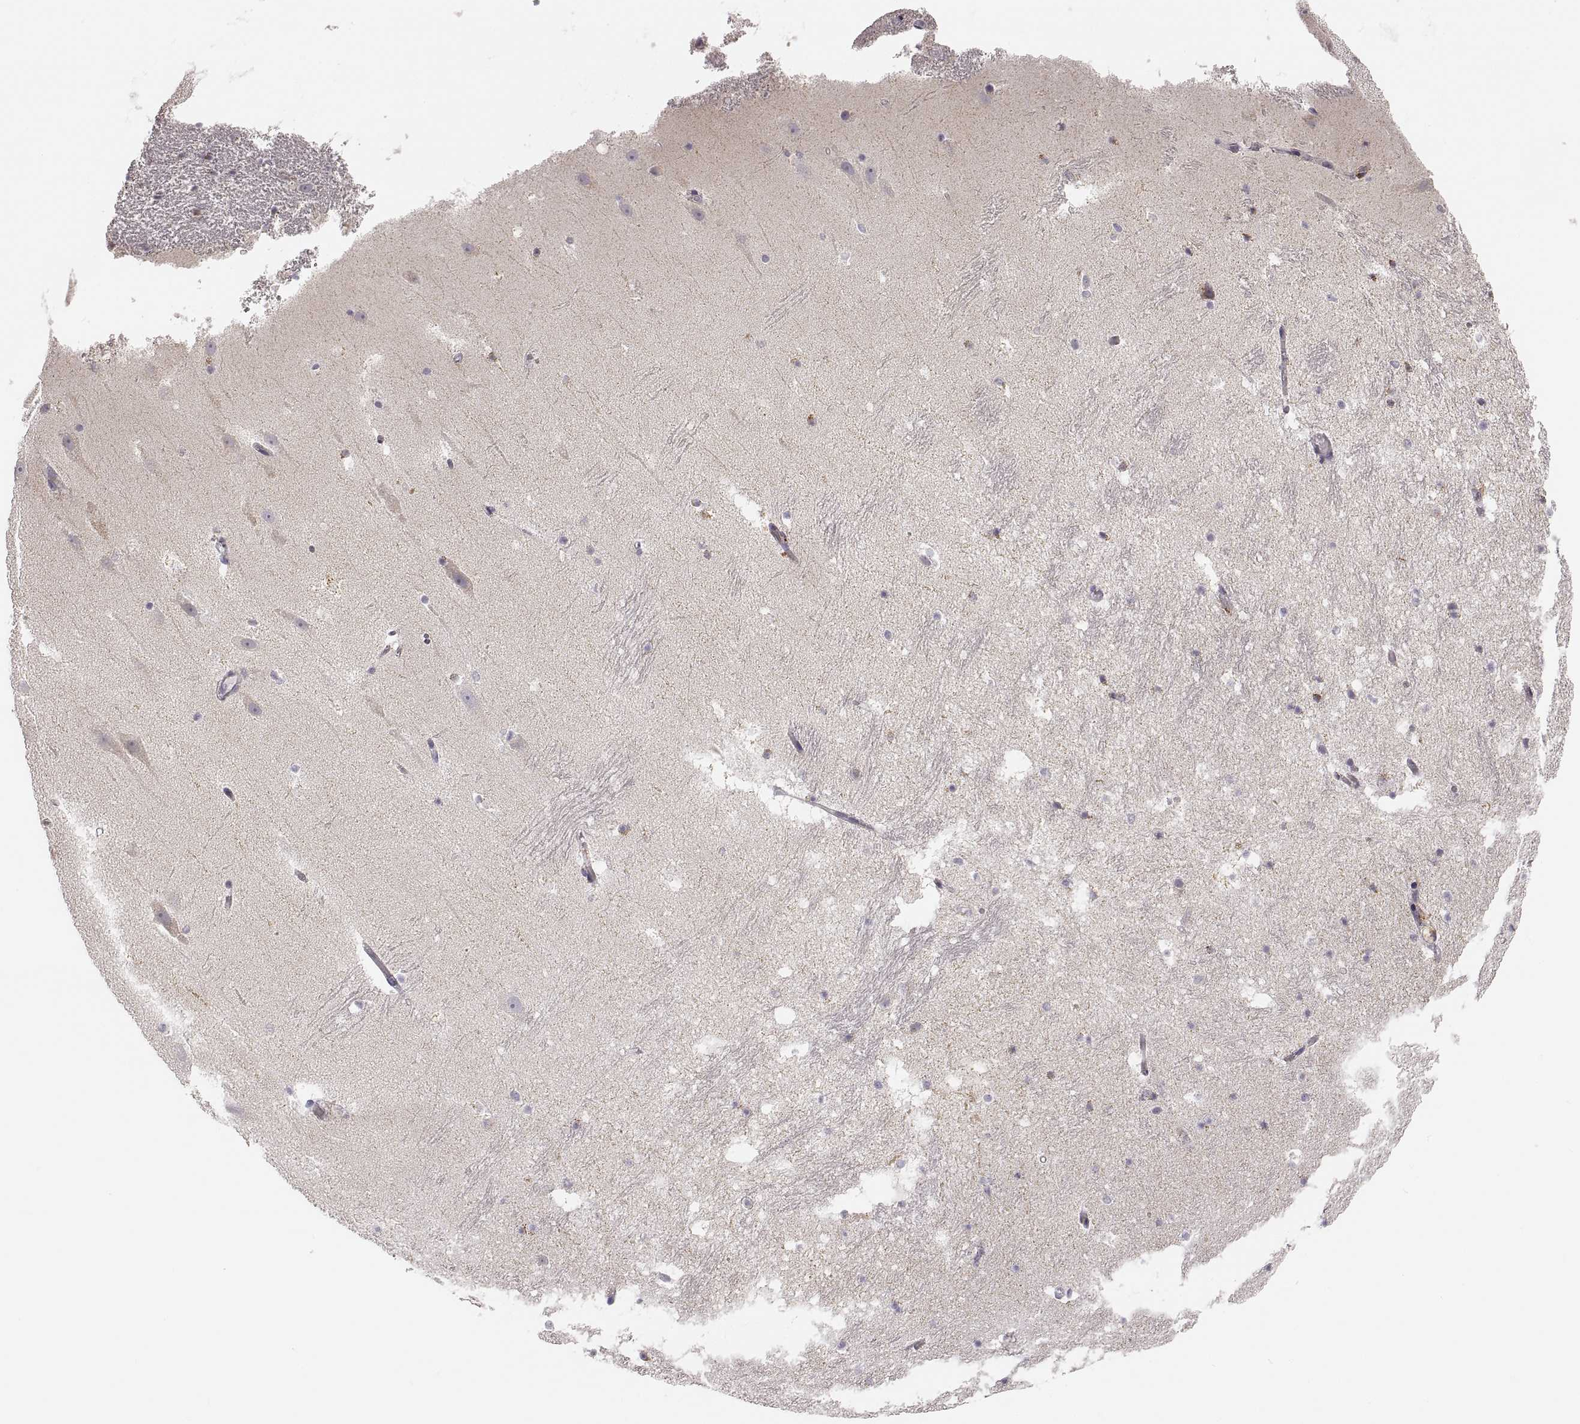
{"staining": {"intensity": "negative", "quantity": "none", "location": "none"}, "tissue": "hippocampus", "cell_type": "Glial cells", "image_type": "normal", "snomed": [{"axis": "morphology", "description": "Normal tissue, NOS"}, {"axis": "topography", "description": "Hippocampus"}], "caption": "Immunohistochemistry histopathology image of unremarkable human hippocampus stained for a protein (brown), which demonstrates no staining in glial cells.", "gene": "RDH13", "patient": {"sex": "male", "age": 26}}